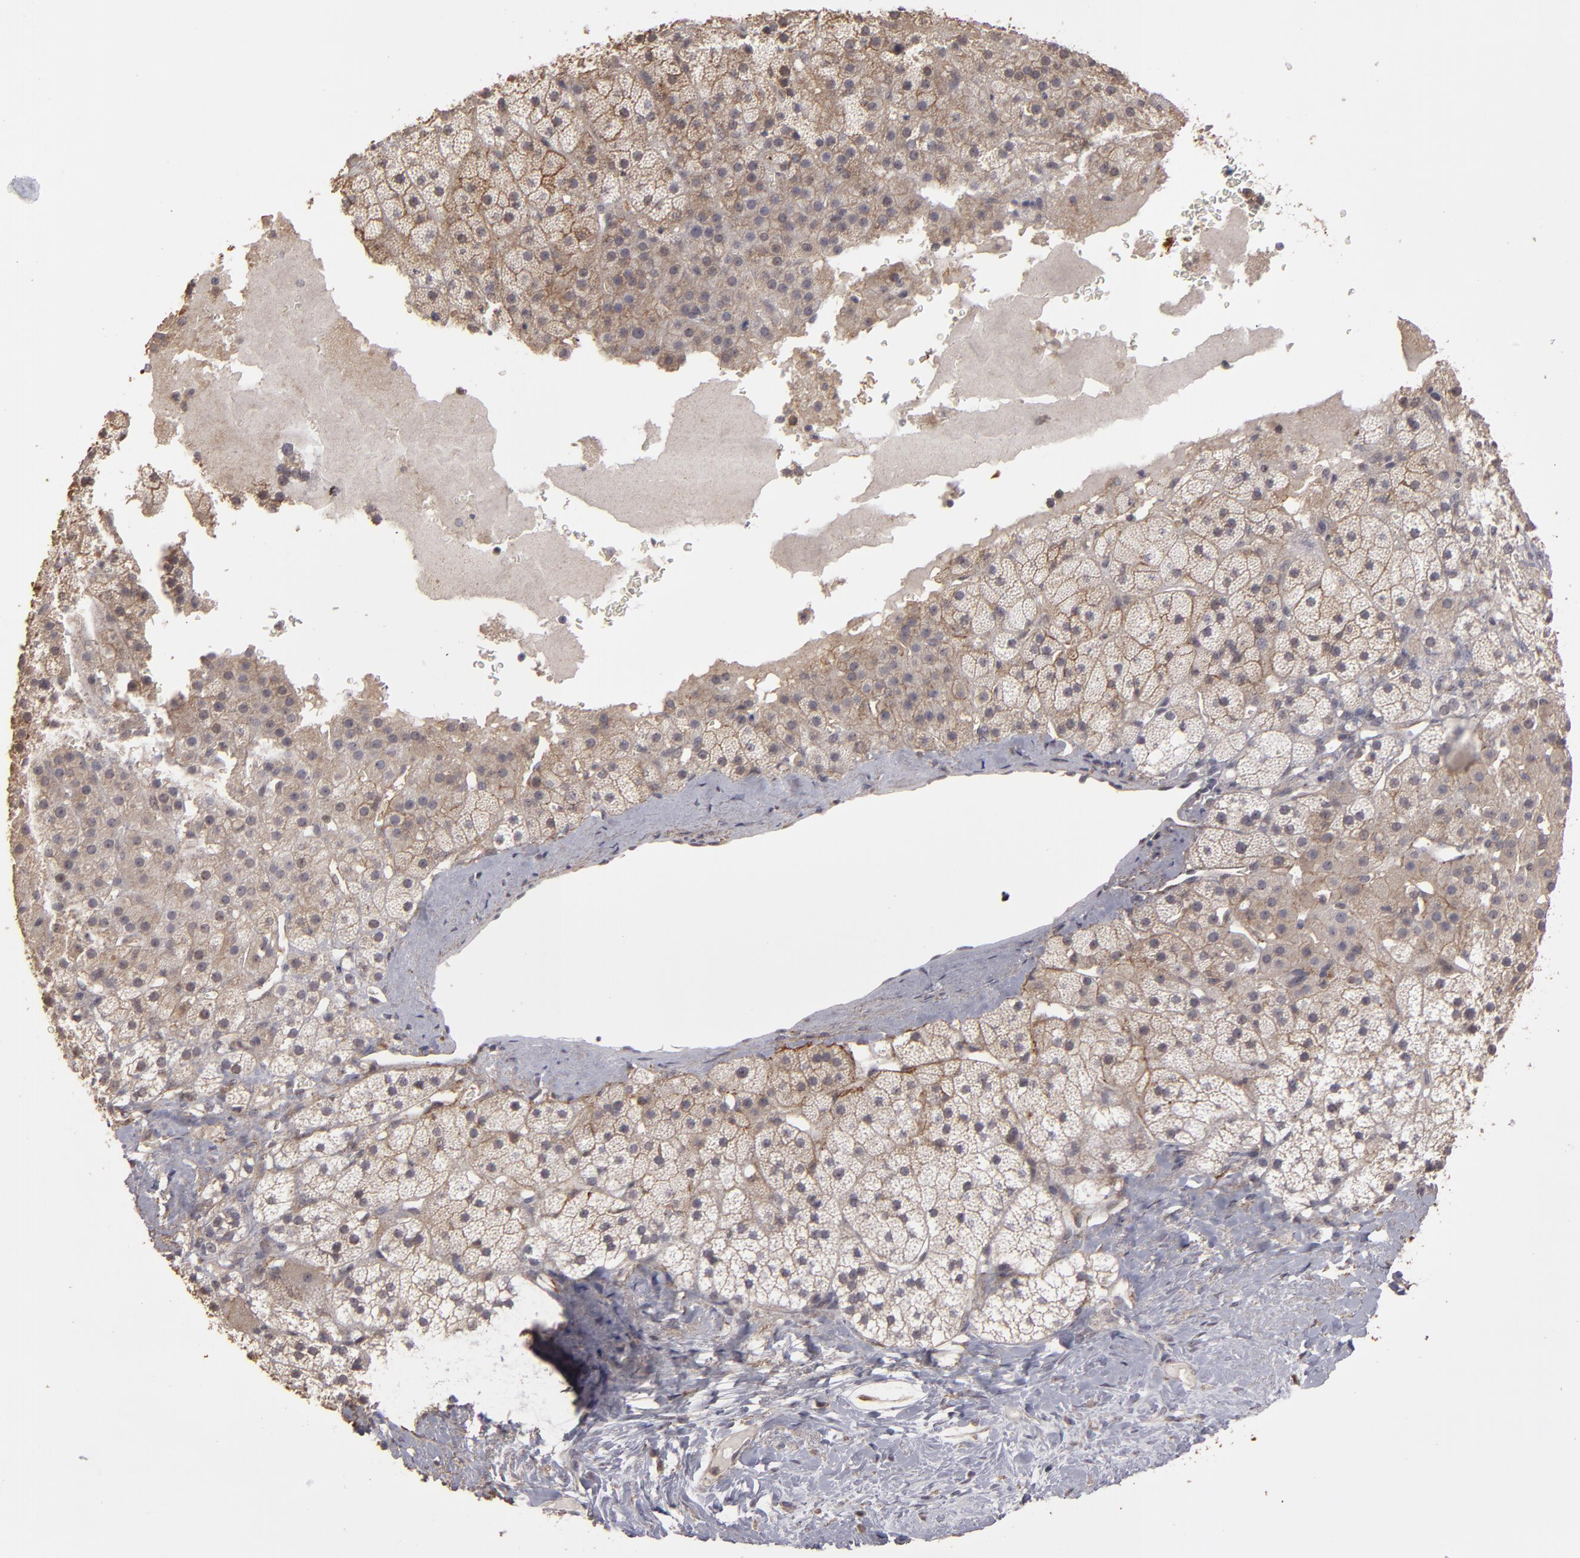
{"staining": {"intensity": "strong", "quantity": ">75%", "location": "cytoplasmic/membranous"}, "tissue": "adrenal gland", "cell_type": "Glandular cells", "image_type": "normal", "snomed": [{"axis": "morphology", "description": "Normal tissue, NOS"}, {"axis": "topography", "description": "Adrenal gland"}], "caption": "A histopathology image showing strong cytoplasmic/membranous staining in approximately >75% of glandular cells in benign adrenal gland, as visualized by brown immunohistochemical staining.", "gene": "CD55", "patient": {"sex": "male", "age": 35}}